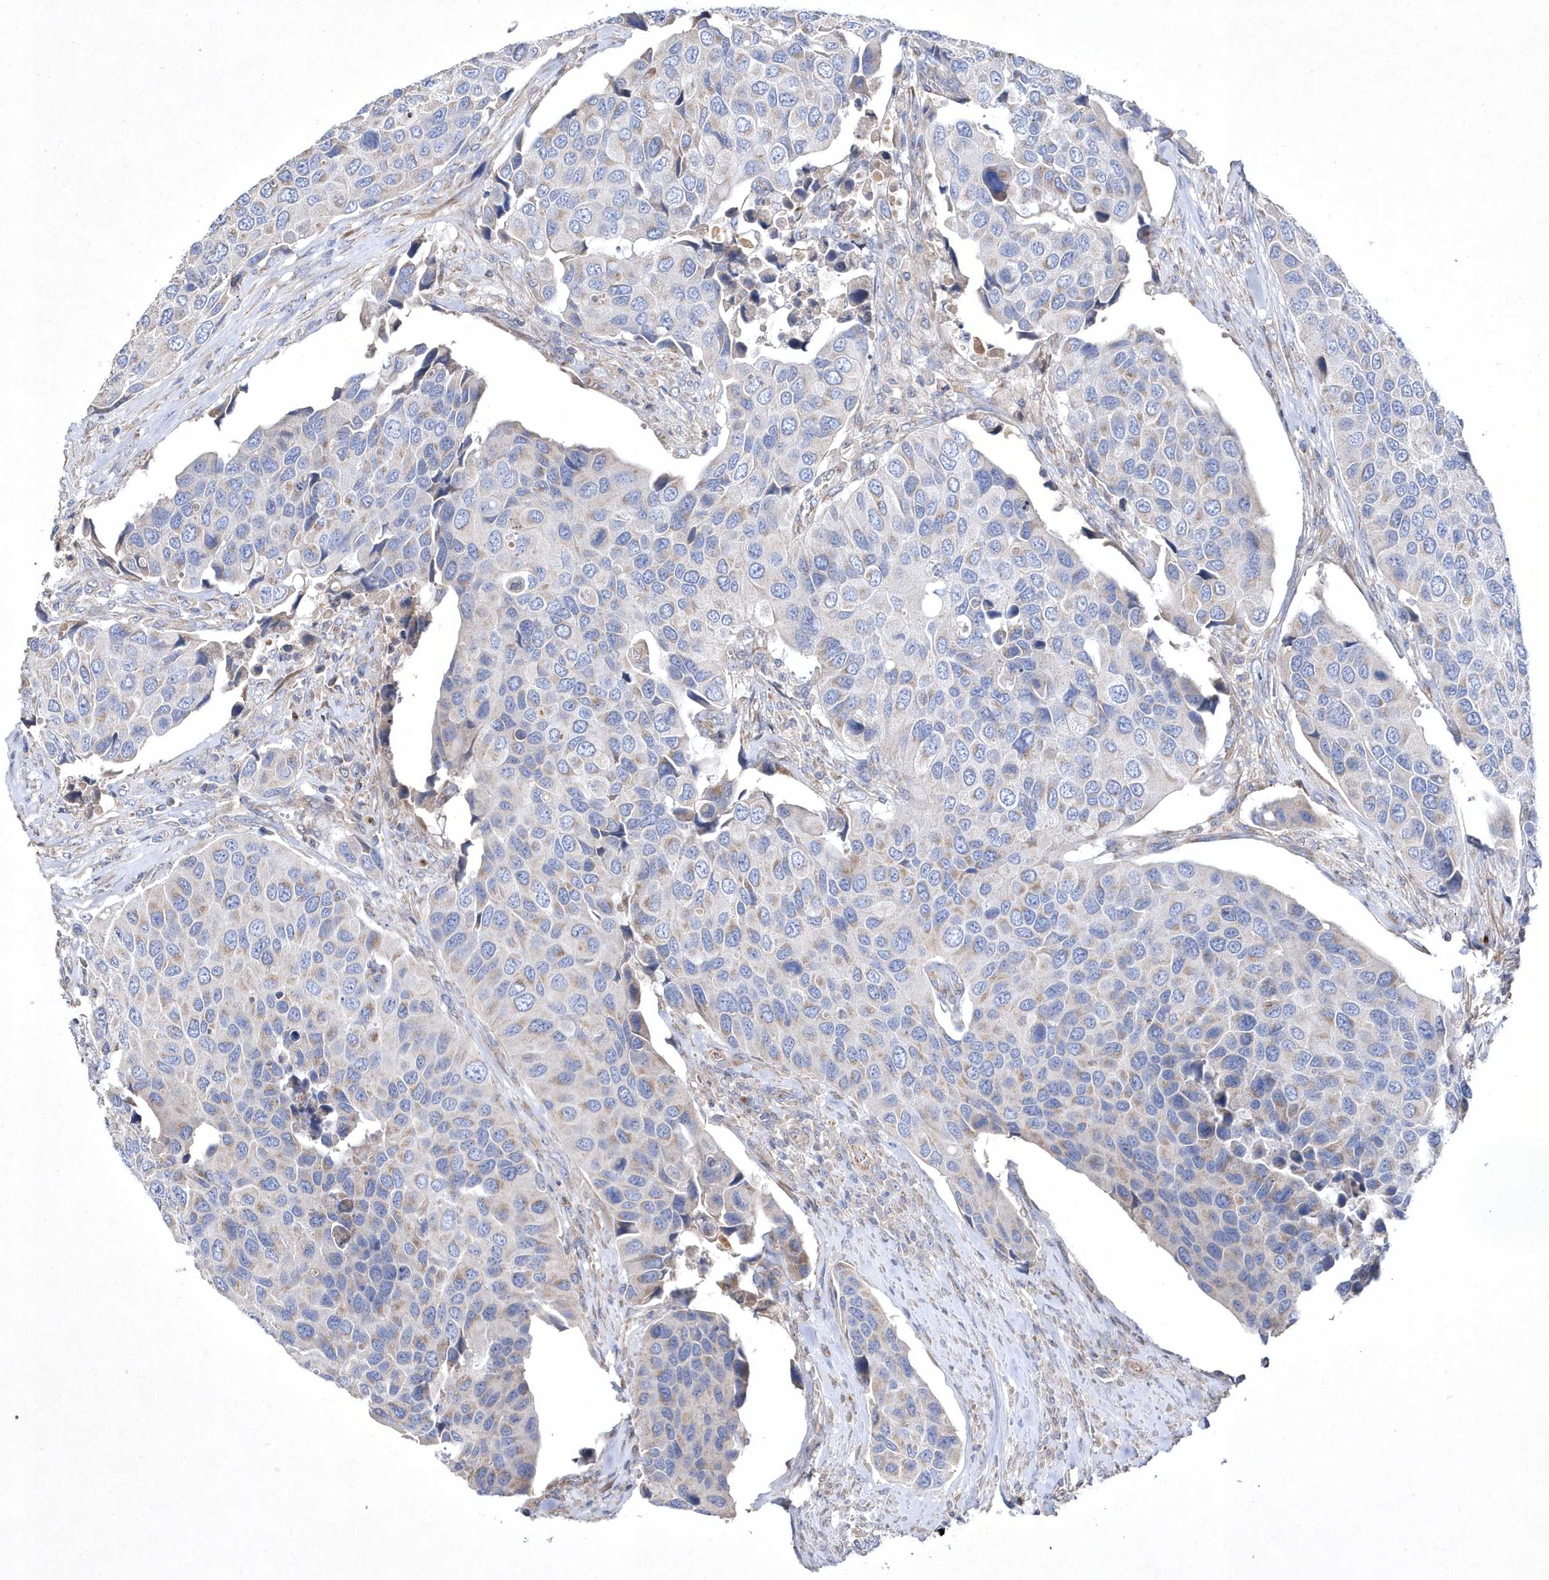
{"staining": {"intensity": "negative", "quantity": "none", "location": "none"}, "tissue": "urothelial cancer", "cell_type": "Tumor cells", "image_type": "cancer", "snomed": [{"axis": "morphology", "description": "Urothelial carcinoma, High grade"}, {"axis": "topography", "description": "Urinary bladder"}], "caption": "IHC histopathology image of human urothelial cancer stained for a protein (brown), which shows no positivity in tumor cells.", "gene": "METTL8", "patient": {"sex": "male", "age": 74}}